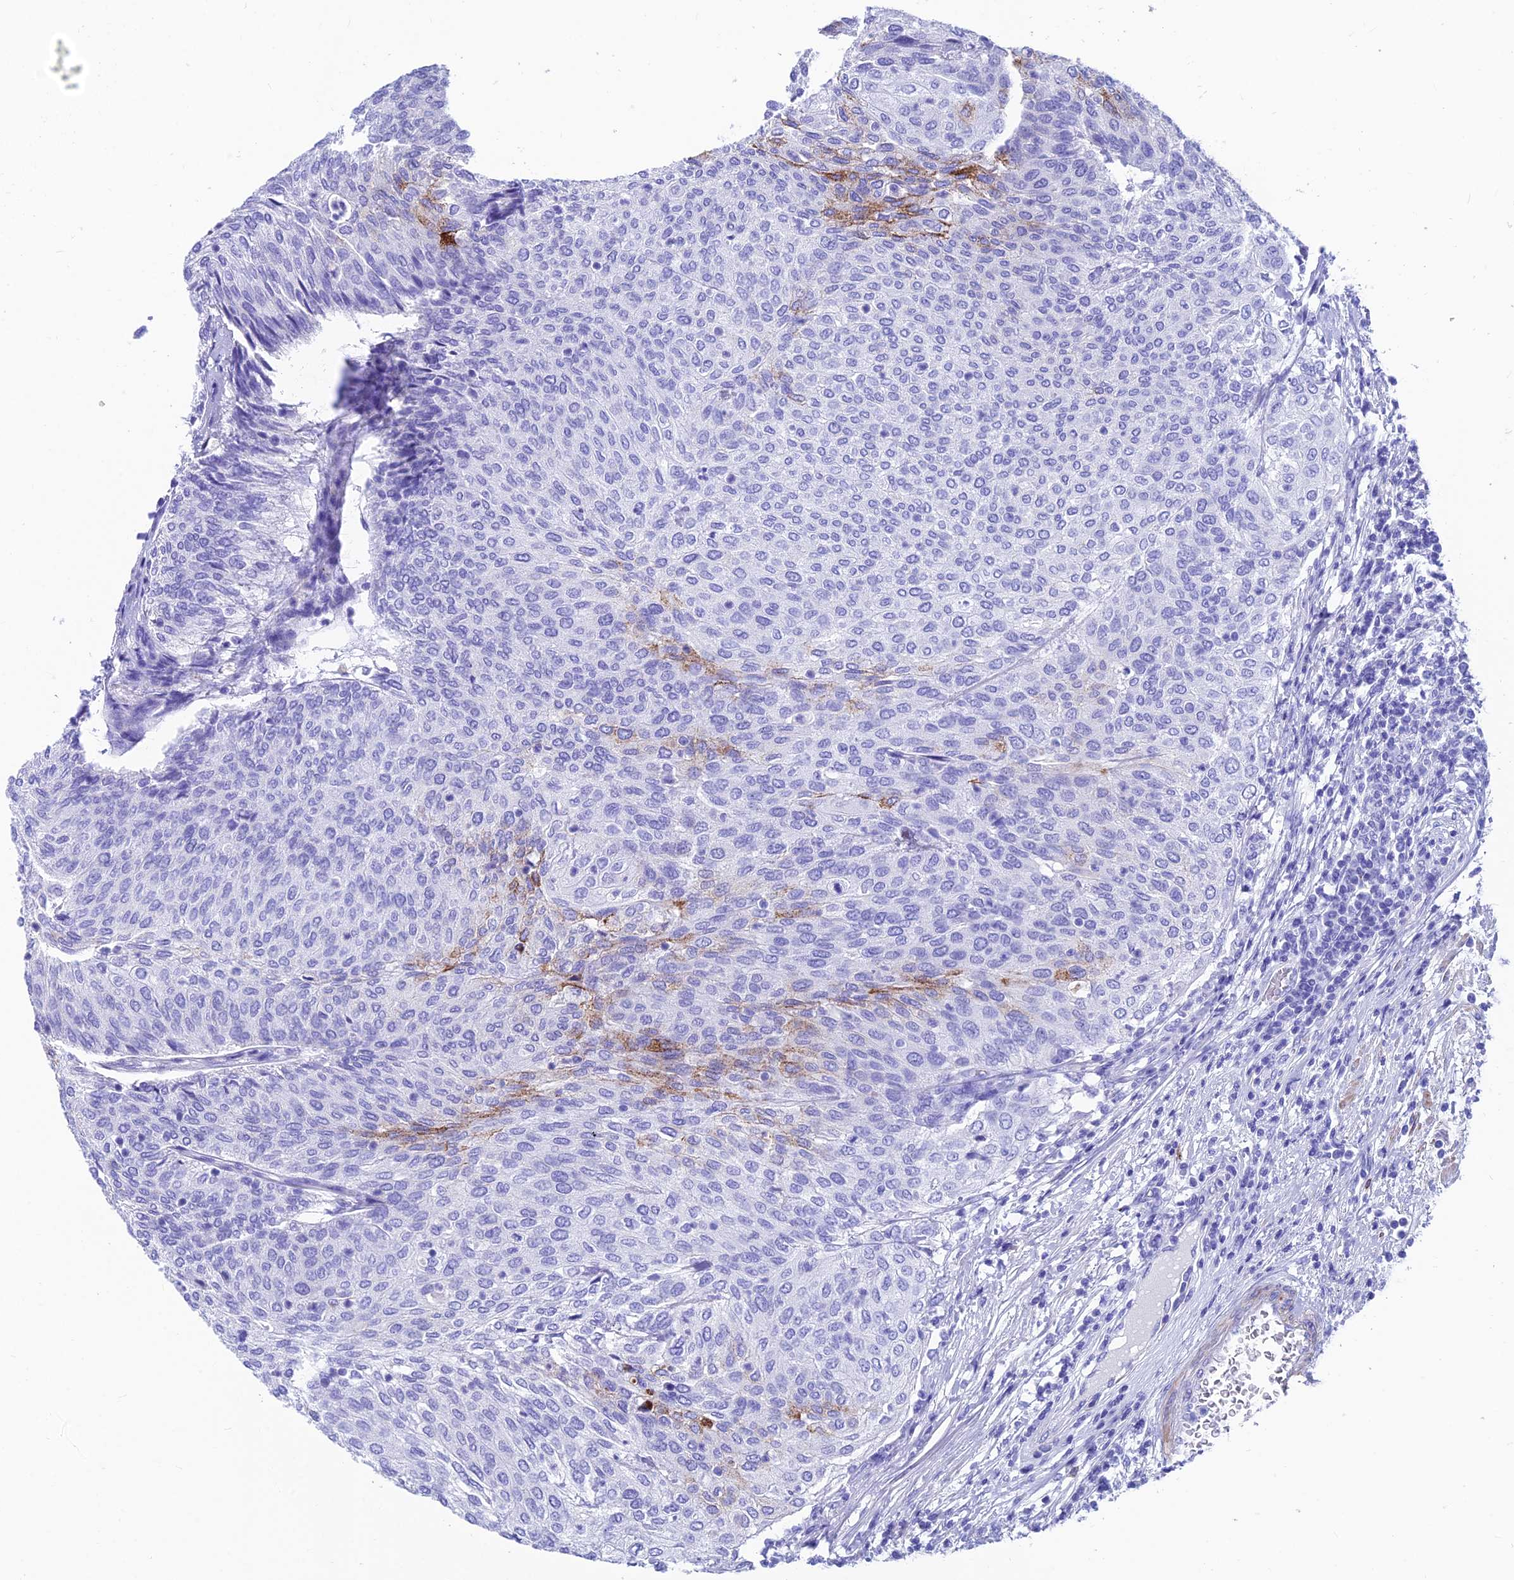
{"staining": {"intensity": "negative", "quantity": "none", "location": "none"}, "tissue": "urothelial cancer", "cell_type": "Tumor cells", "image_type": "cancer", "snomed": [{"axis": "morphology", "description": "Urothelial carcinoma, Low grade"}, {"axis": "topography", "description": "Urinary bladder"}], "caption": "The immunohistochemistry photomicrograph has no significant positivity in tumor cells of urothelial cancer tissue.", "gene": "GNG11", "patient": {"sex": "female", "age": 79}}